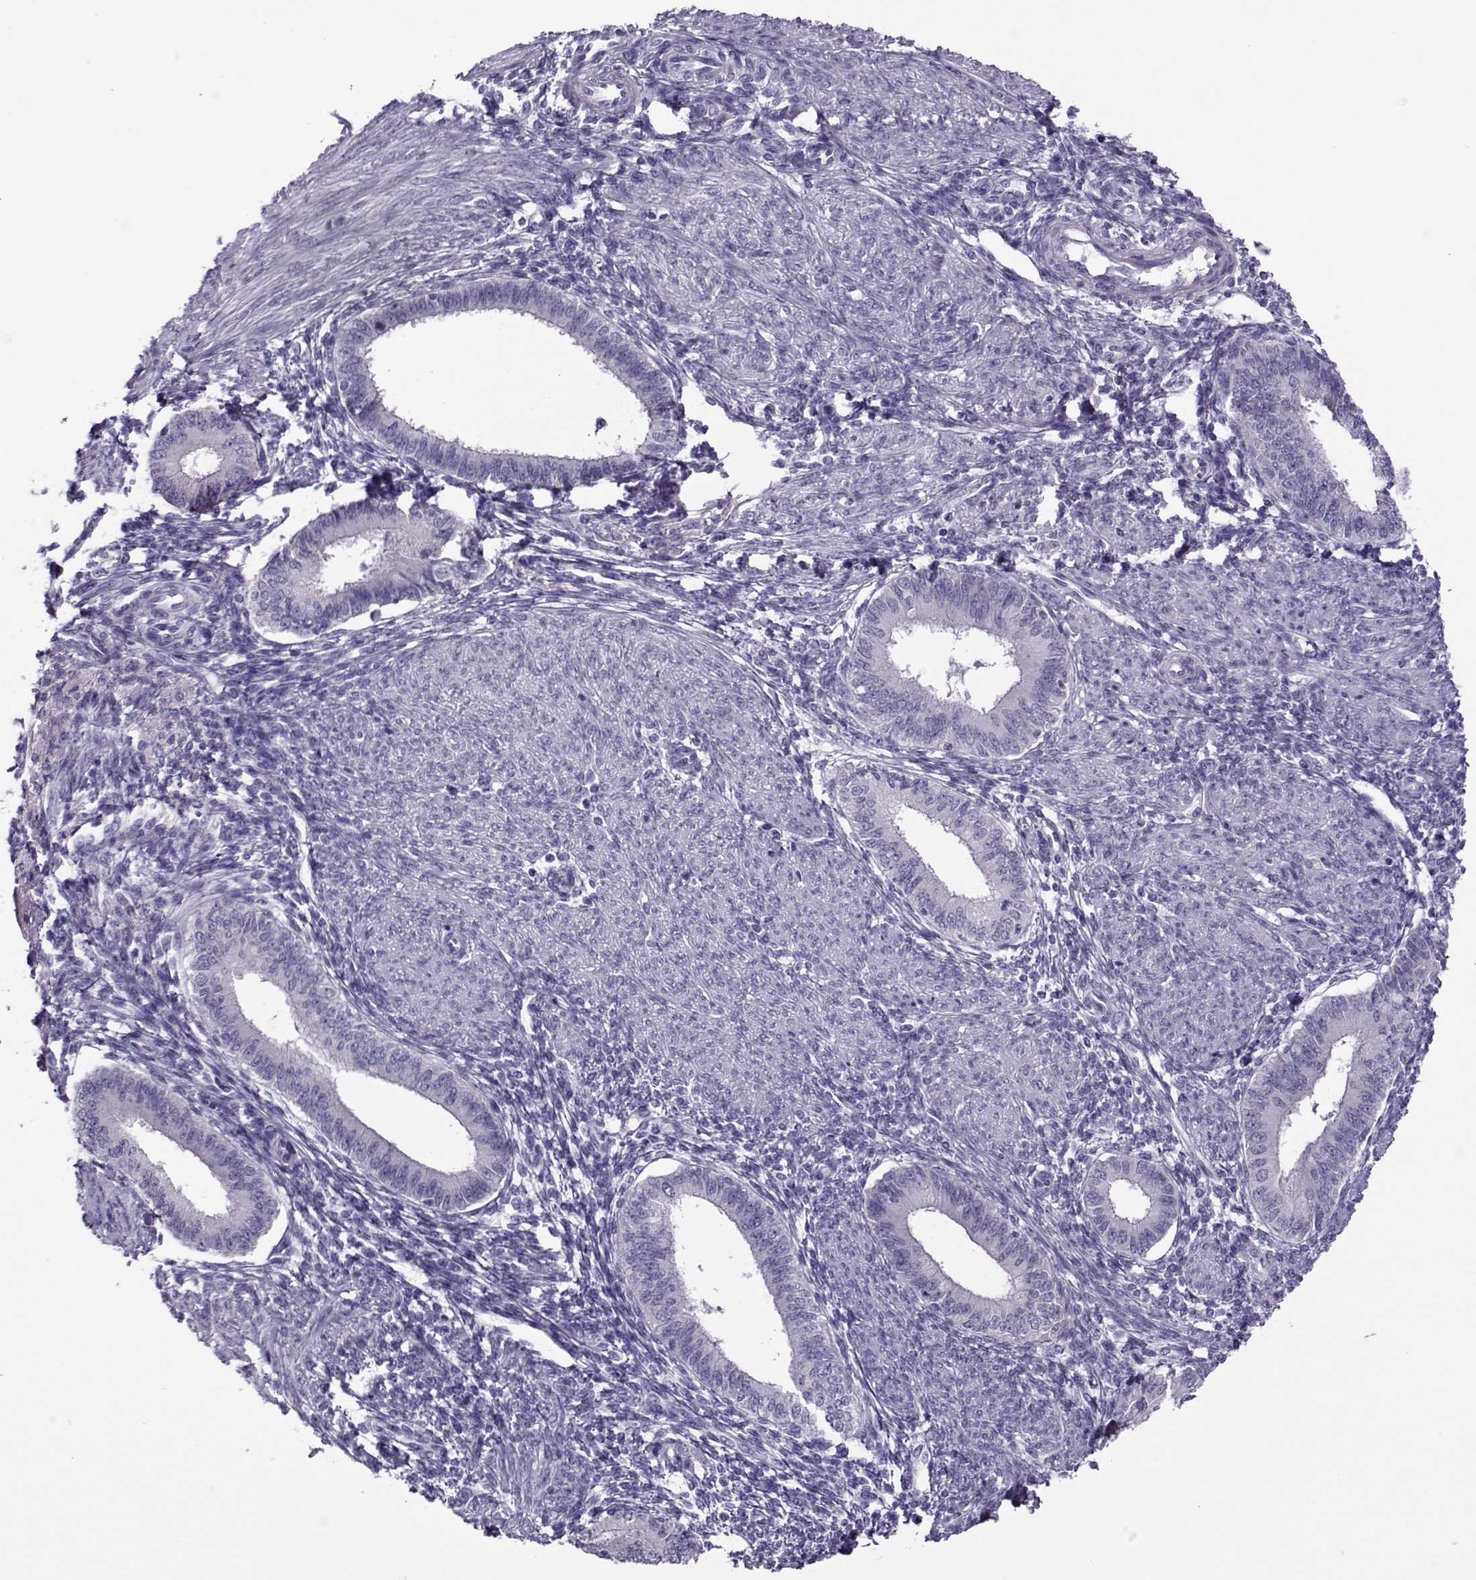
{"staining": {"intensity": "negative", "quantity": "none", "location": "none"}, "tissue": "endometrium", "cell_type": "Cells in endometrial stroma", "image_type": "normal", "snomed": [{"axis": "morphology", "description": "Normal tissue, NOS"}, {"axis": "topography", "description": "Endometrium"}], "caption": "A high-resolution histopathology image shows immunohistochemistry staining of benign endometrium, which exhibits no significant expression in cells in endometrial stroma. (DAB immunohistochemistry (IHC) with hematoxylin counter stain).", "gene": "LINGO1", "patient": {"sex": "female", "age": 39}}